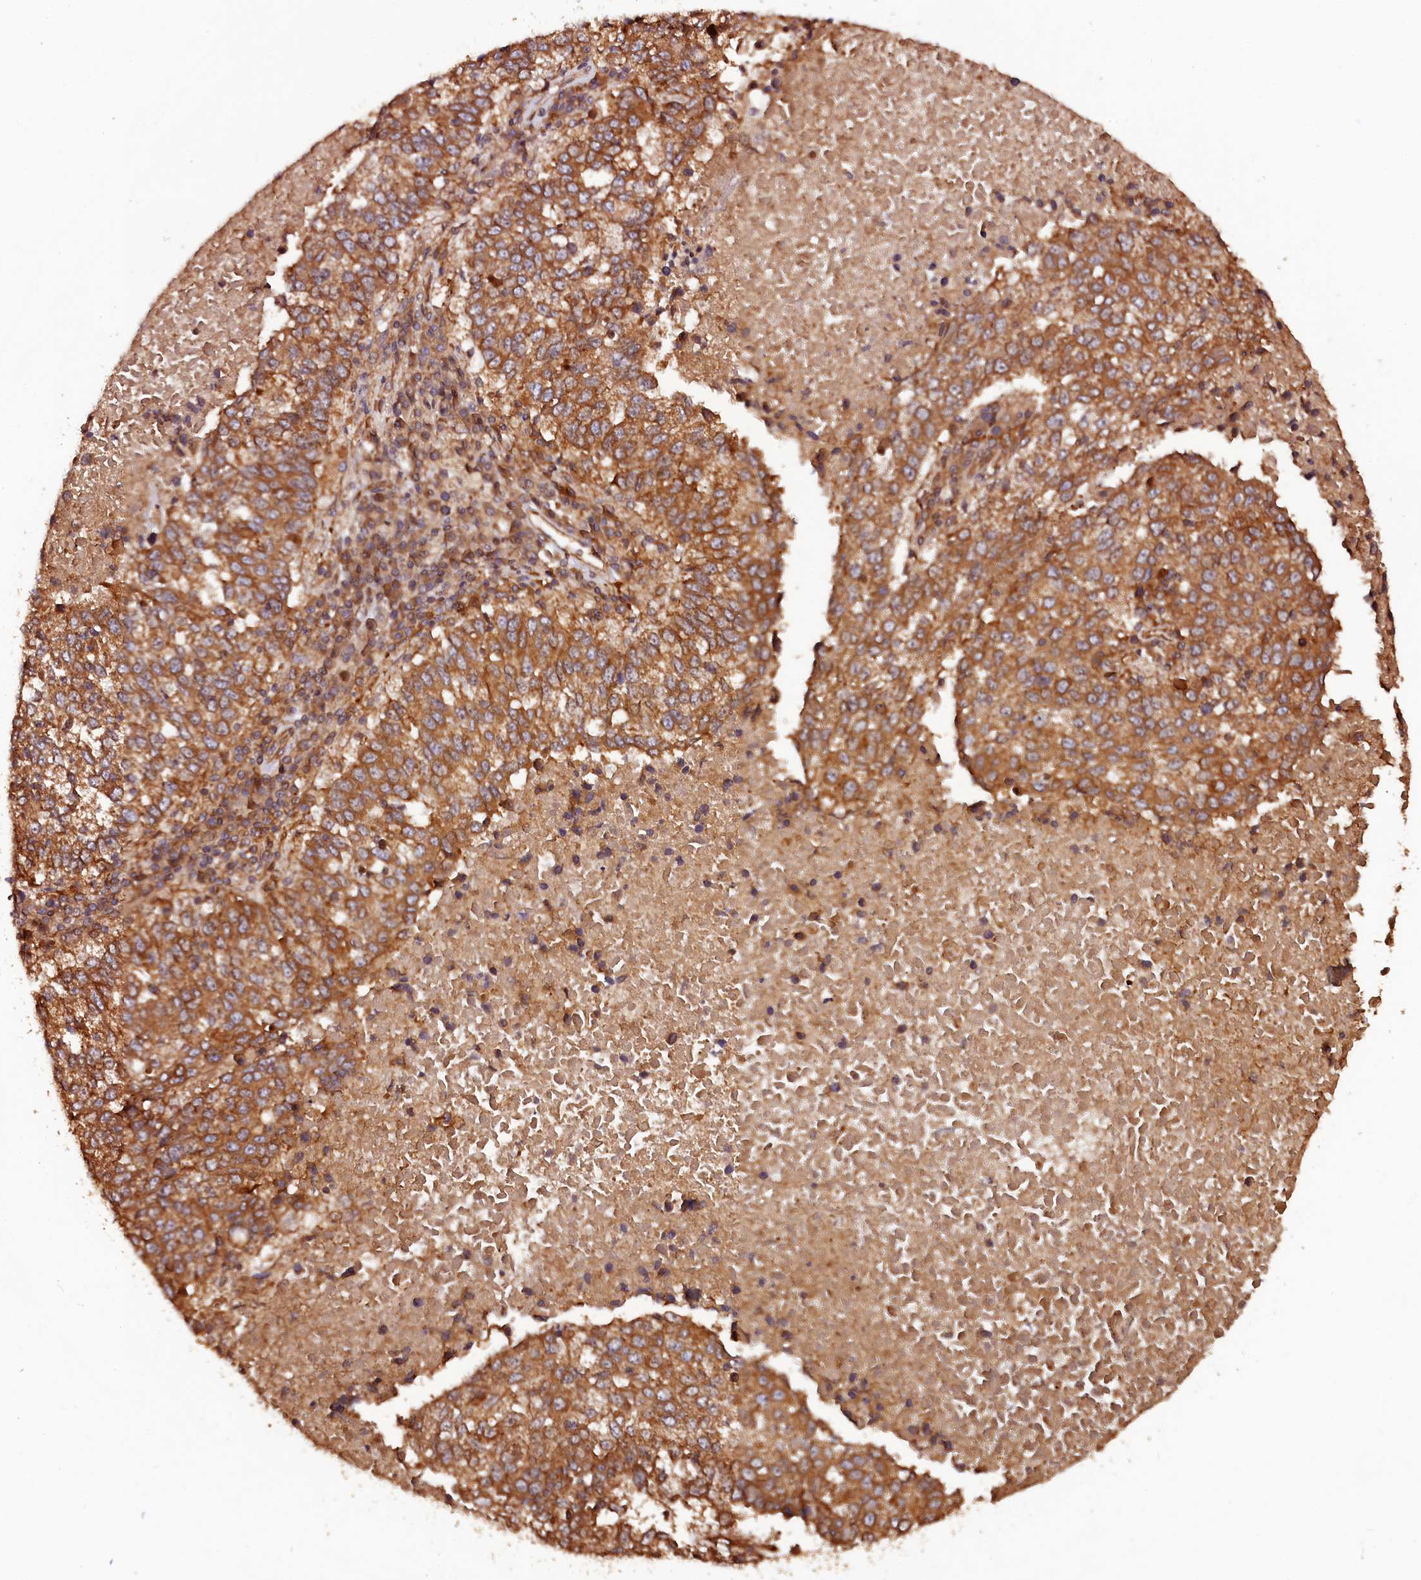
{"staining": {"intensity": "moderate", "quantity": ">75%", "location": "cytoplasmic/membranous"}, "tissue": "lung cancer", "cell_type": "Tumor cells", "image_type": "cancer", "snomed": [{"axis": "morphology", "description": "Squamous cell carcinoma, NOS"}, {"axis": "topography", "description": "Lung"}], "caption": "Tumor cells reveal medium levels of moderate cytoplasmic/membranous staining in approximately >75% of cells in human lung cancer. The staining was performed using DAB, with brown indicating positive protein expression. Nuclei are stained blue with hematoxylin.", "gene": "HMOX2", "patient": {"sex": "male", "age": 73}}